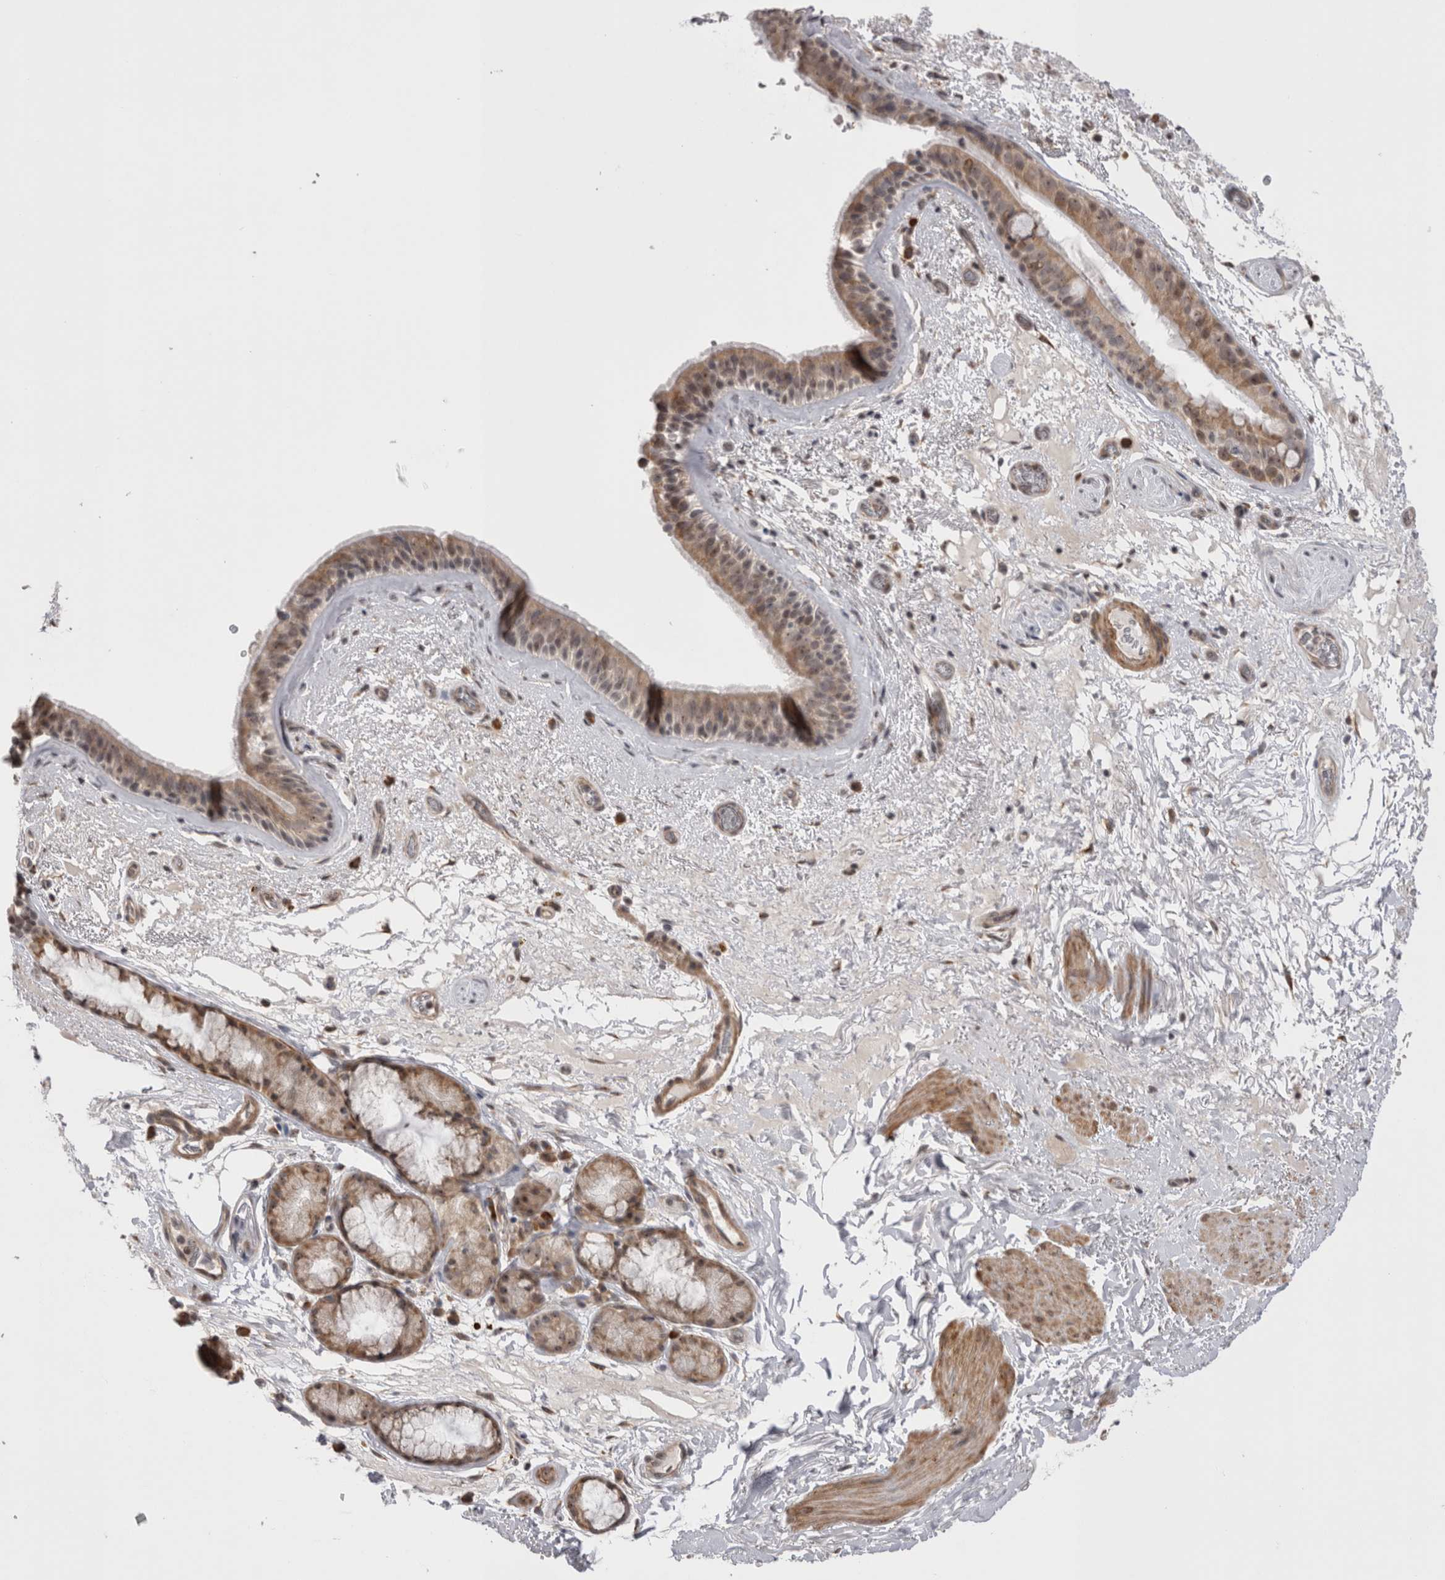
{"staining": {"intensity": "moderate", "quantity": ">75%", "location": "cytoplasmic/membranous,nuclear"}, "tissue": "bronchus", "cell_type": "Respiratory epithelial cells", "image_type": "normal", "snomed": [{"axis": "morphology", "description": "Normal tissue, NOS"}, {"axis": "topography", "description": "Cartilage tissue"}], "caption": "High-magnification brightfield microscopy of unremarkable bronchus stained with DAB (3,3'-diaminobenzidine) (brown) and counterstained with hematoxylin (blue). respiratory epithelial cells exhibit moderate cytoplasmic/membranous,nuclear expression is identified in approximately>75% of cells.", "gene": "EXOSC4", "patient": {"sex": "female", "age": 63}}